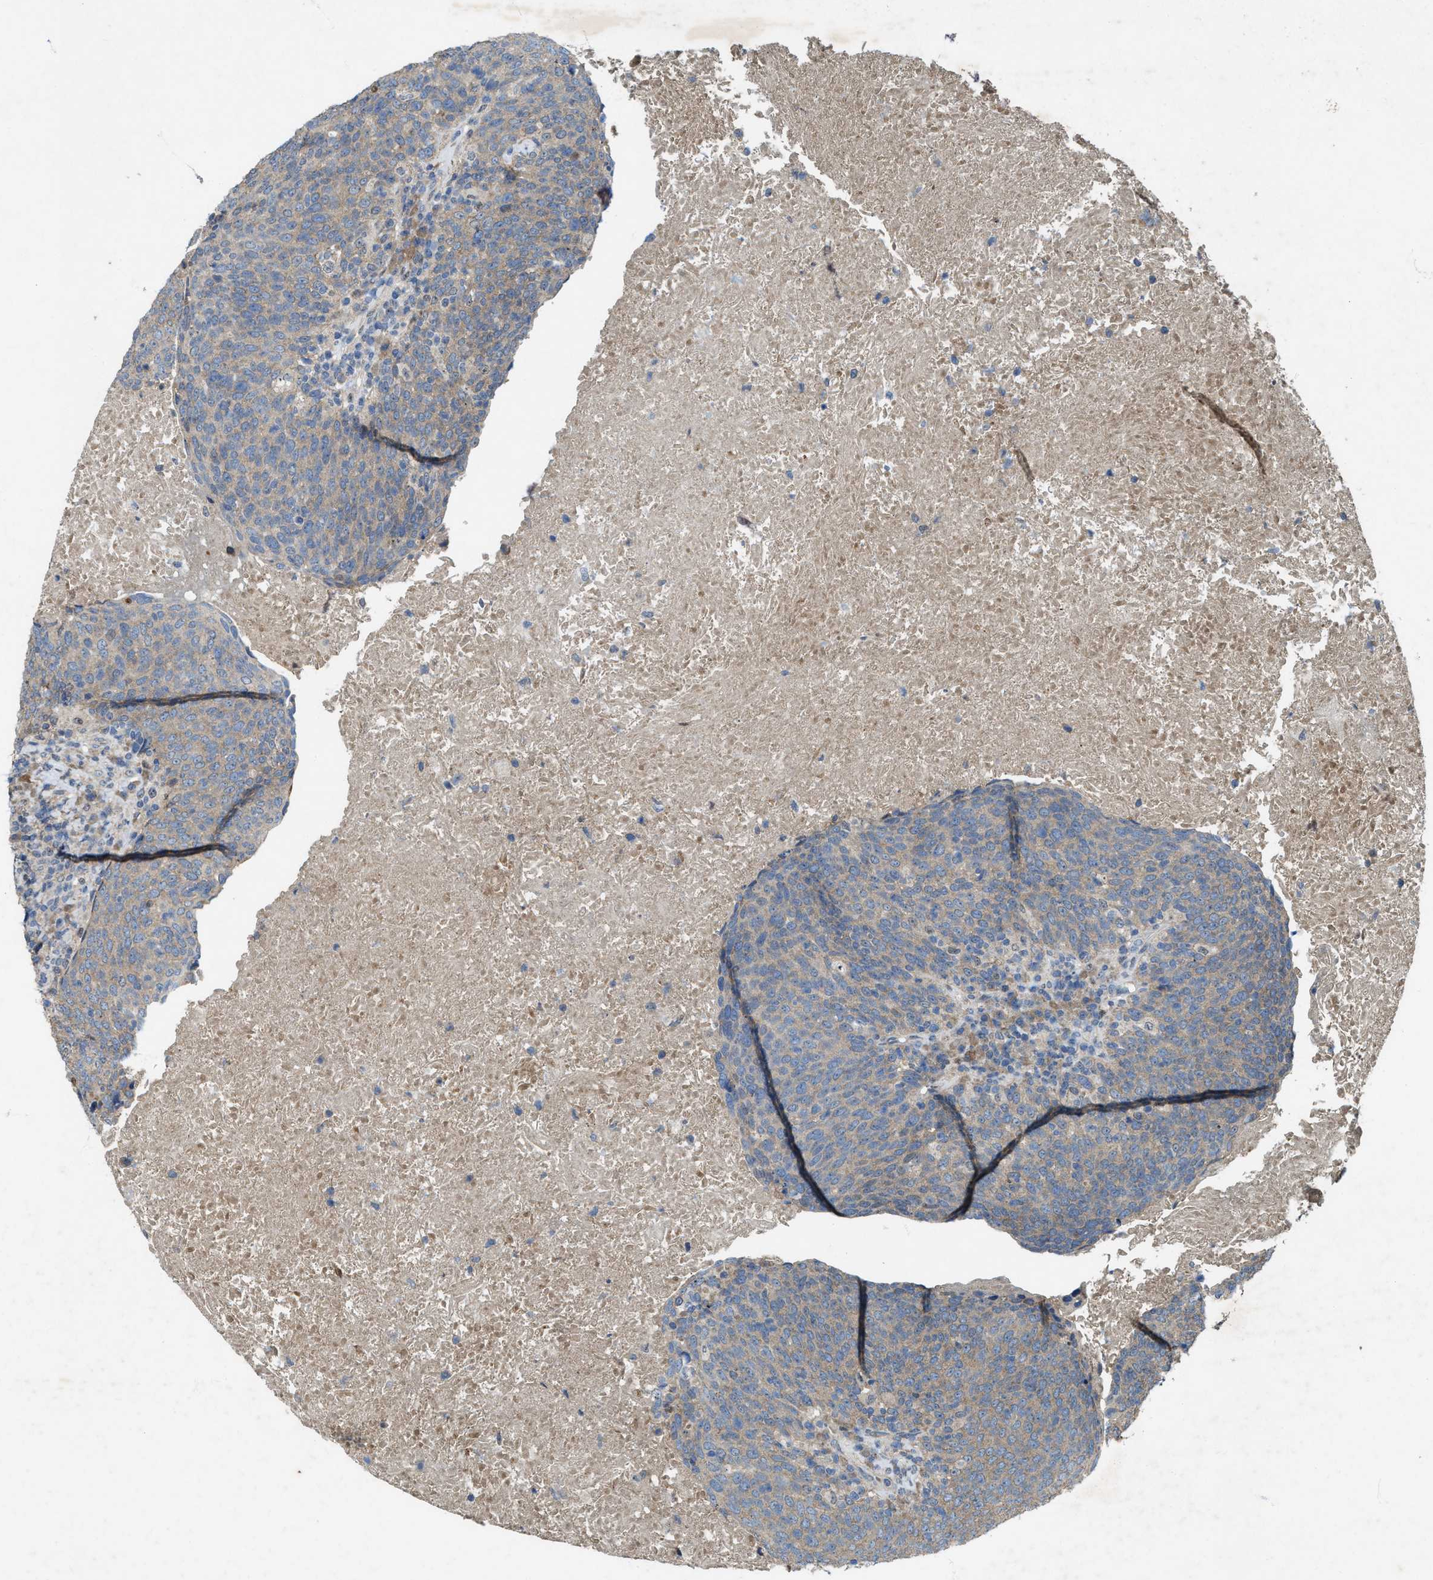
{"staining": {"intensity": "weak", "quantity": ">75%", "location": "cytoplasmic/membranous"}, "tissue": "head and neck cancer", "cell_type": "Tumor cells", "image_type": "cancer", "snomed": [{"axis": "morphology", "description": "Squamous cell carcinoma, NOS"}, {"axis": "morphology", "description": "Squamous cell carcinoma, metastatic, NOS"}, {"axis": "topography", "description": "Lymph node"}, {"axis": "topography", "description": "Head-Neck"}], "caption": "Tumor cells exhibit low levels of weak cytoplasmic/membranous positivity in about >75% of cells in metastatic squamous cell carcinoma (head and neck).", "gene": "PDP2", "patient": {"sex": "male", "age": 62}}